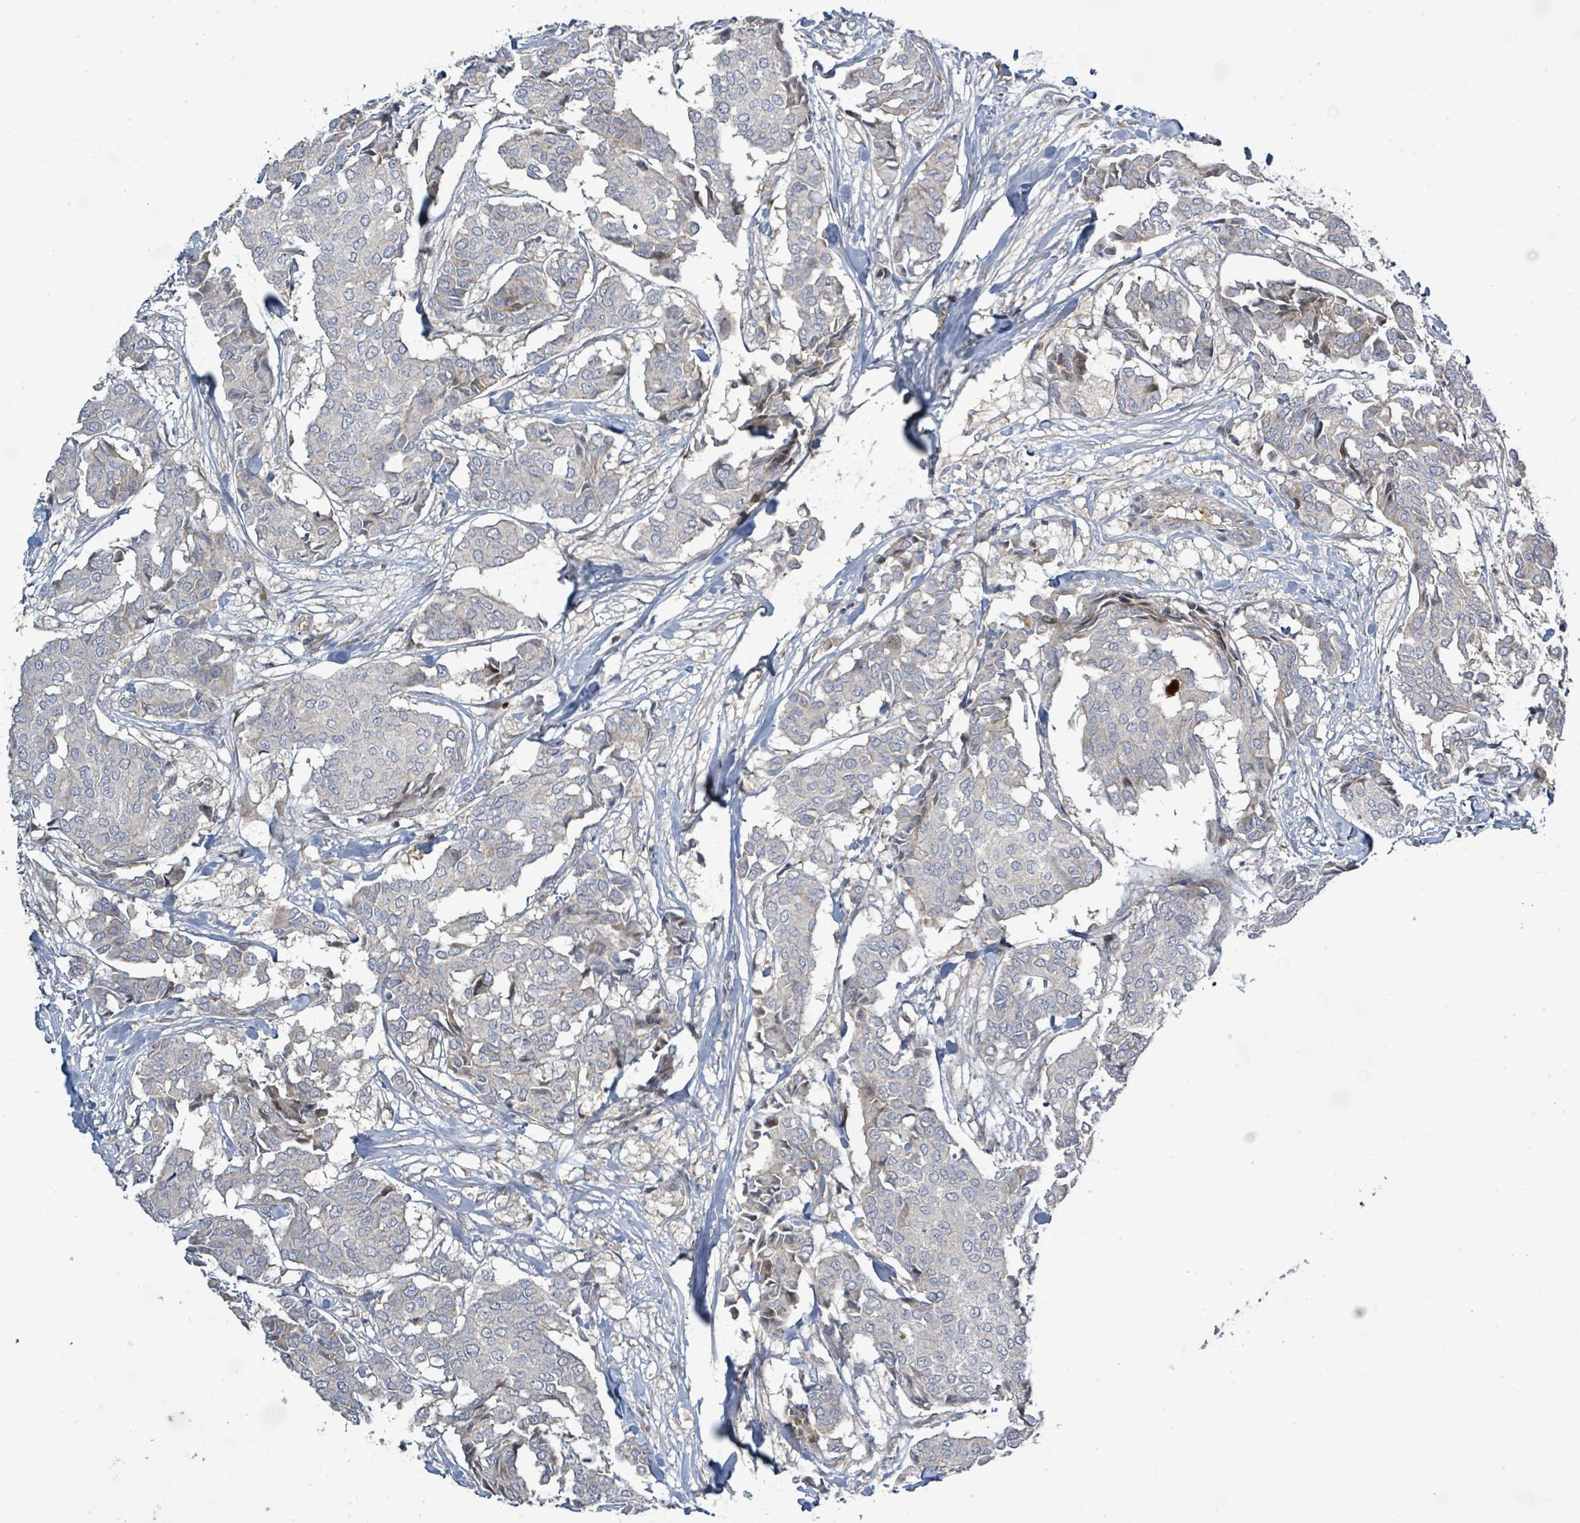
{"staining": {"intensity": "negative", "quantity": "none", "location": "none"}, "tissue": "breast cancer", "cell_type": "Tumor cells", "image_type": "cancer", "snomed": [{"axis": "morphology", "description": "Duct carcinoma"}, {"axis": "topography", "description": "Breast"}], "caption": "Immunohistochemical staining of breast cancer (invasive ductal carcinoma) displays no significant expression in tumor cells. Nuclei are stained in blue.", "gene": "CFAP210", "patient": {"sex": "female", "age": 75}}